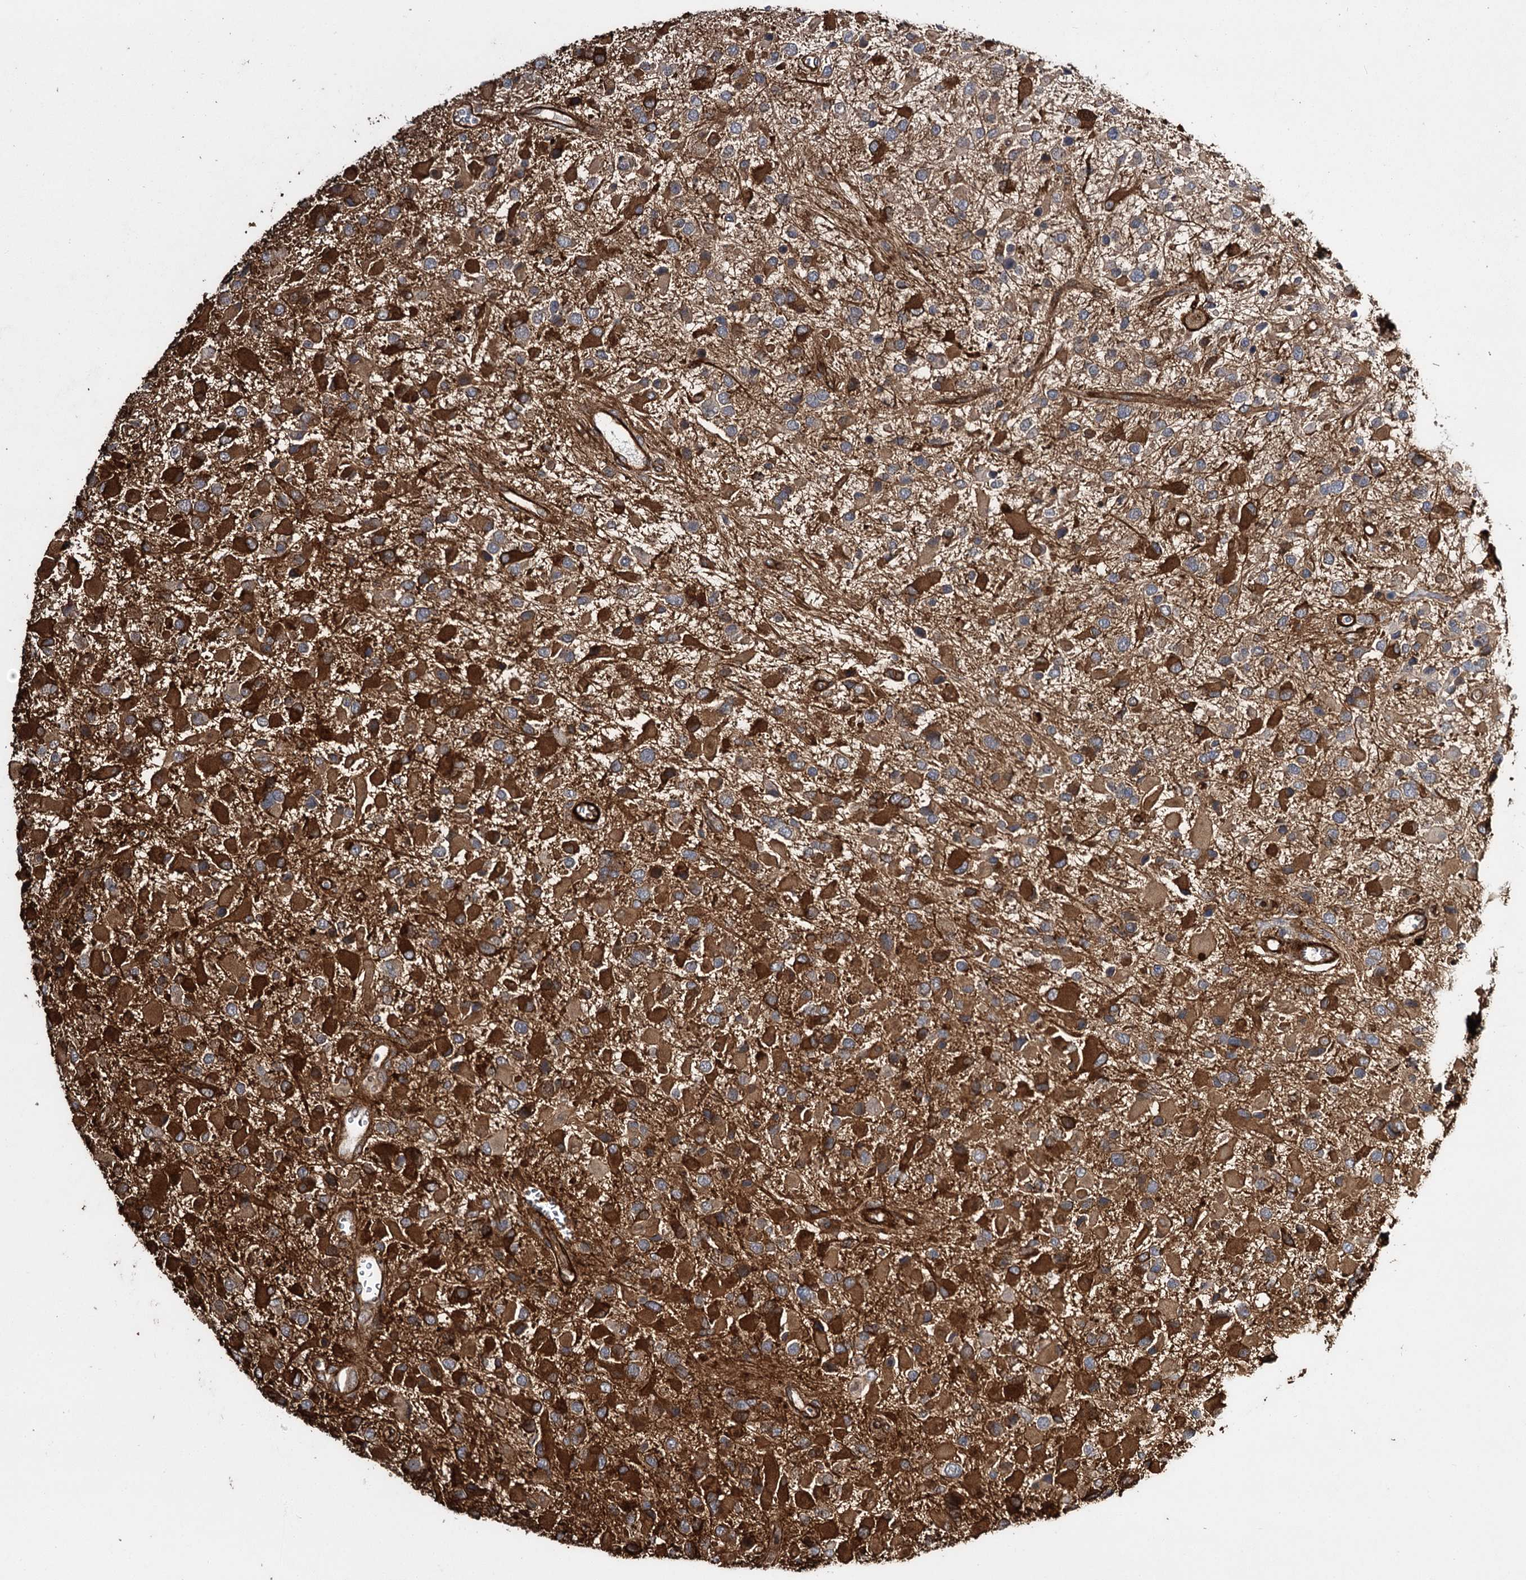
{"staining": {"intensity": "strong", "quantity": "25%-75%", "location": "cytoplasmic/membranous"}, "tissue": "glioma", "cell_type": "Tumor cells", "image_type": "cancer", "snomed": [{"axis": "morphology", "description": "Glioma, malignant, High grade"}, {"axis": "topography", "description": "Brain"}], "caption": "Malignant glioma (high-grade) stained with immunohistochemistry (IHC) displays strong cytoplasmic/membranous positivity in approximately 25%-75% of tumor cells. The staining was performed using DAB (3,3'-diaminobenzidine) to visualize the protein expression in brown, while the nuclei were stained in blue with hematoxylin (Magnification: 20x).", "gene": "MYO1C", "patient": {"sex": "male", "age": 53}}